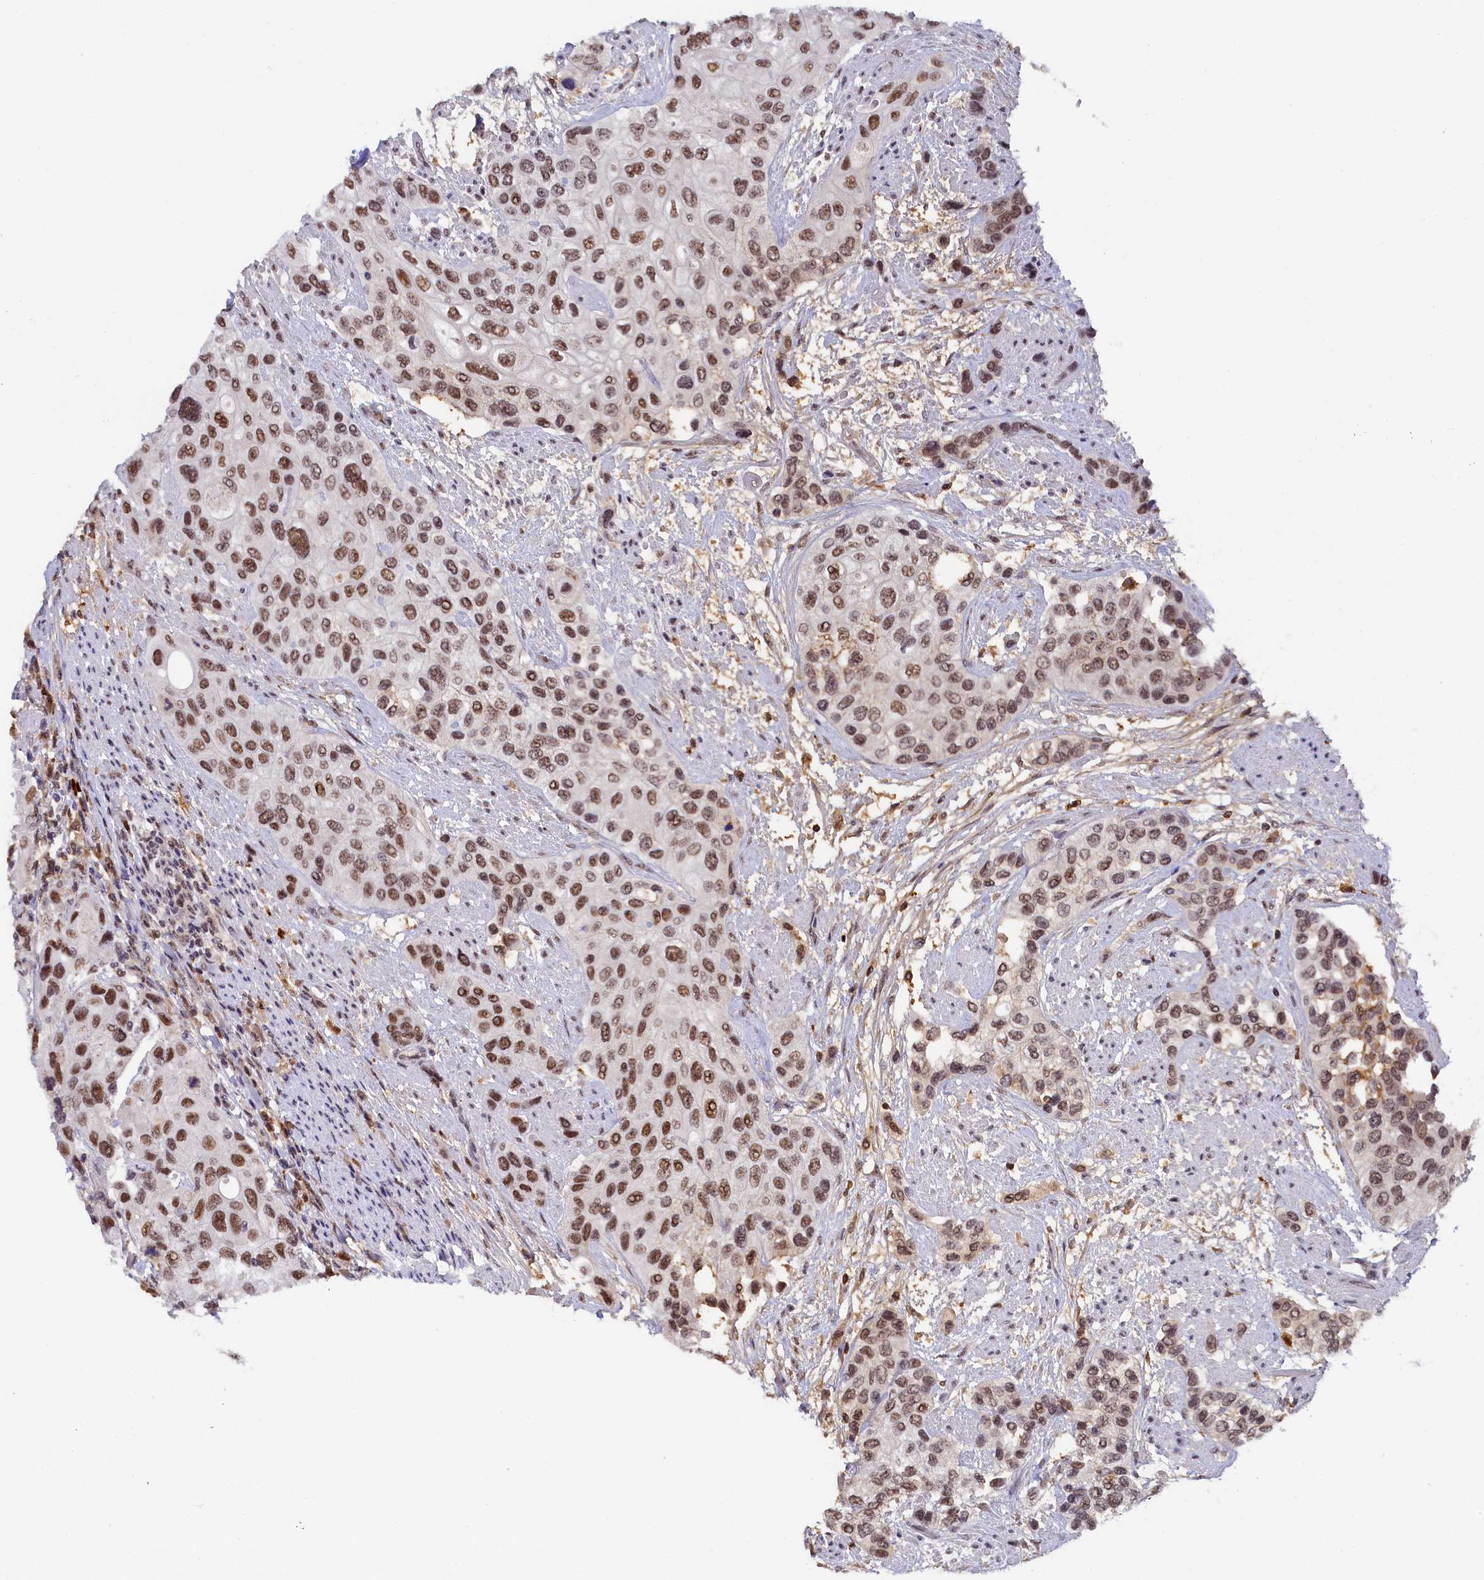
{"staining": {"intensity": "moderate", "quantity": ">75%", "location": "nuclear"}, "tissue": "urothelial cancer", "cell_type": "Tumor cells", "image_type": "cancer", "snomed": [{"axis": "morphology", "description": "Normal tissue, NOS"}, {"axis": "morphology", "description": "Urothelial carcinoma, High grade"}, {"axis": "topography", "description": "Vascular tissue"}, {"axis": "topography", "description": "Urinary bladder"}], "caption": "IHC micrograph of urothelial cancer stained for a protein (brown), which displays medium levels of moderate nuclear staining in approximately >75% of tumor cells.", "gene": "INTS14", "patient": {"sex": "female", "age": 56}}